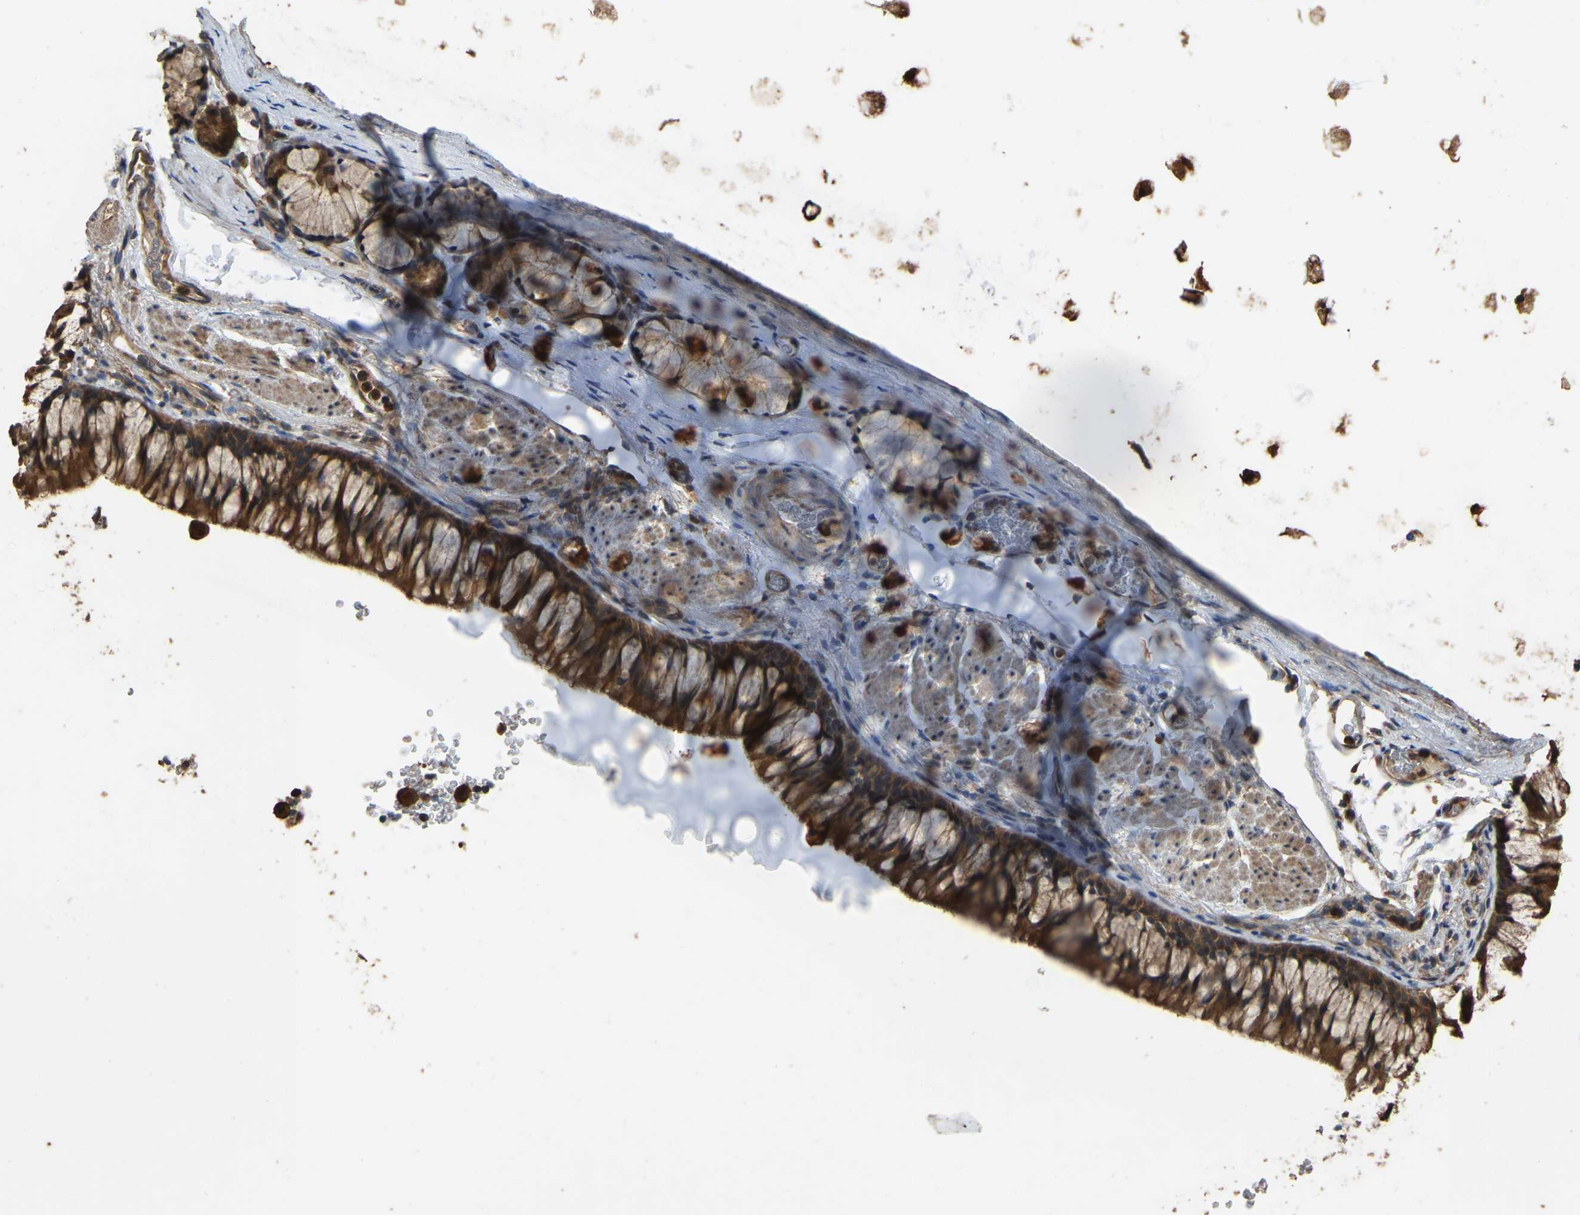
{"staining": {"intensity": "moderate", "quantity": ">75%", "location": "cytoplasmic/membranous"}, "tissue": "bronchus", "cell_type": "Respiratory epithelial cells", "image_type": "normal", "snomed": [{"axis": "morphology", "description": "Normal tissue, NOS"}, {"axis": "topography", "description": "Cartilage tissue"}, {"axis": "topography", "description": "Bronchus"}], "caption": "Protein analysis of benign bronchus displays moderate cytoplasmic/membranous staining in approximately >75% of respiratory epithelial cells.", "gene": "FHIT", "patient": {"sex": "female", "age": 53}}